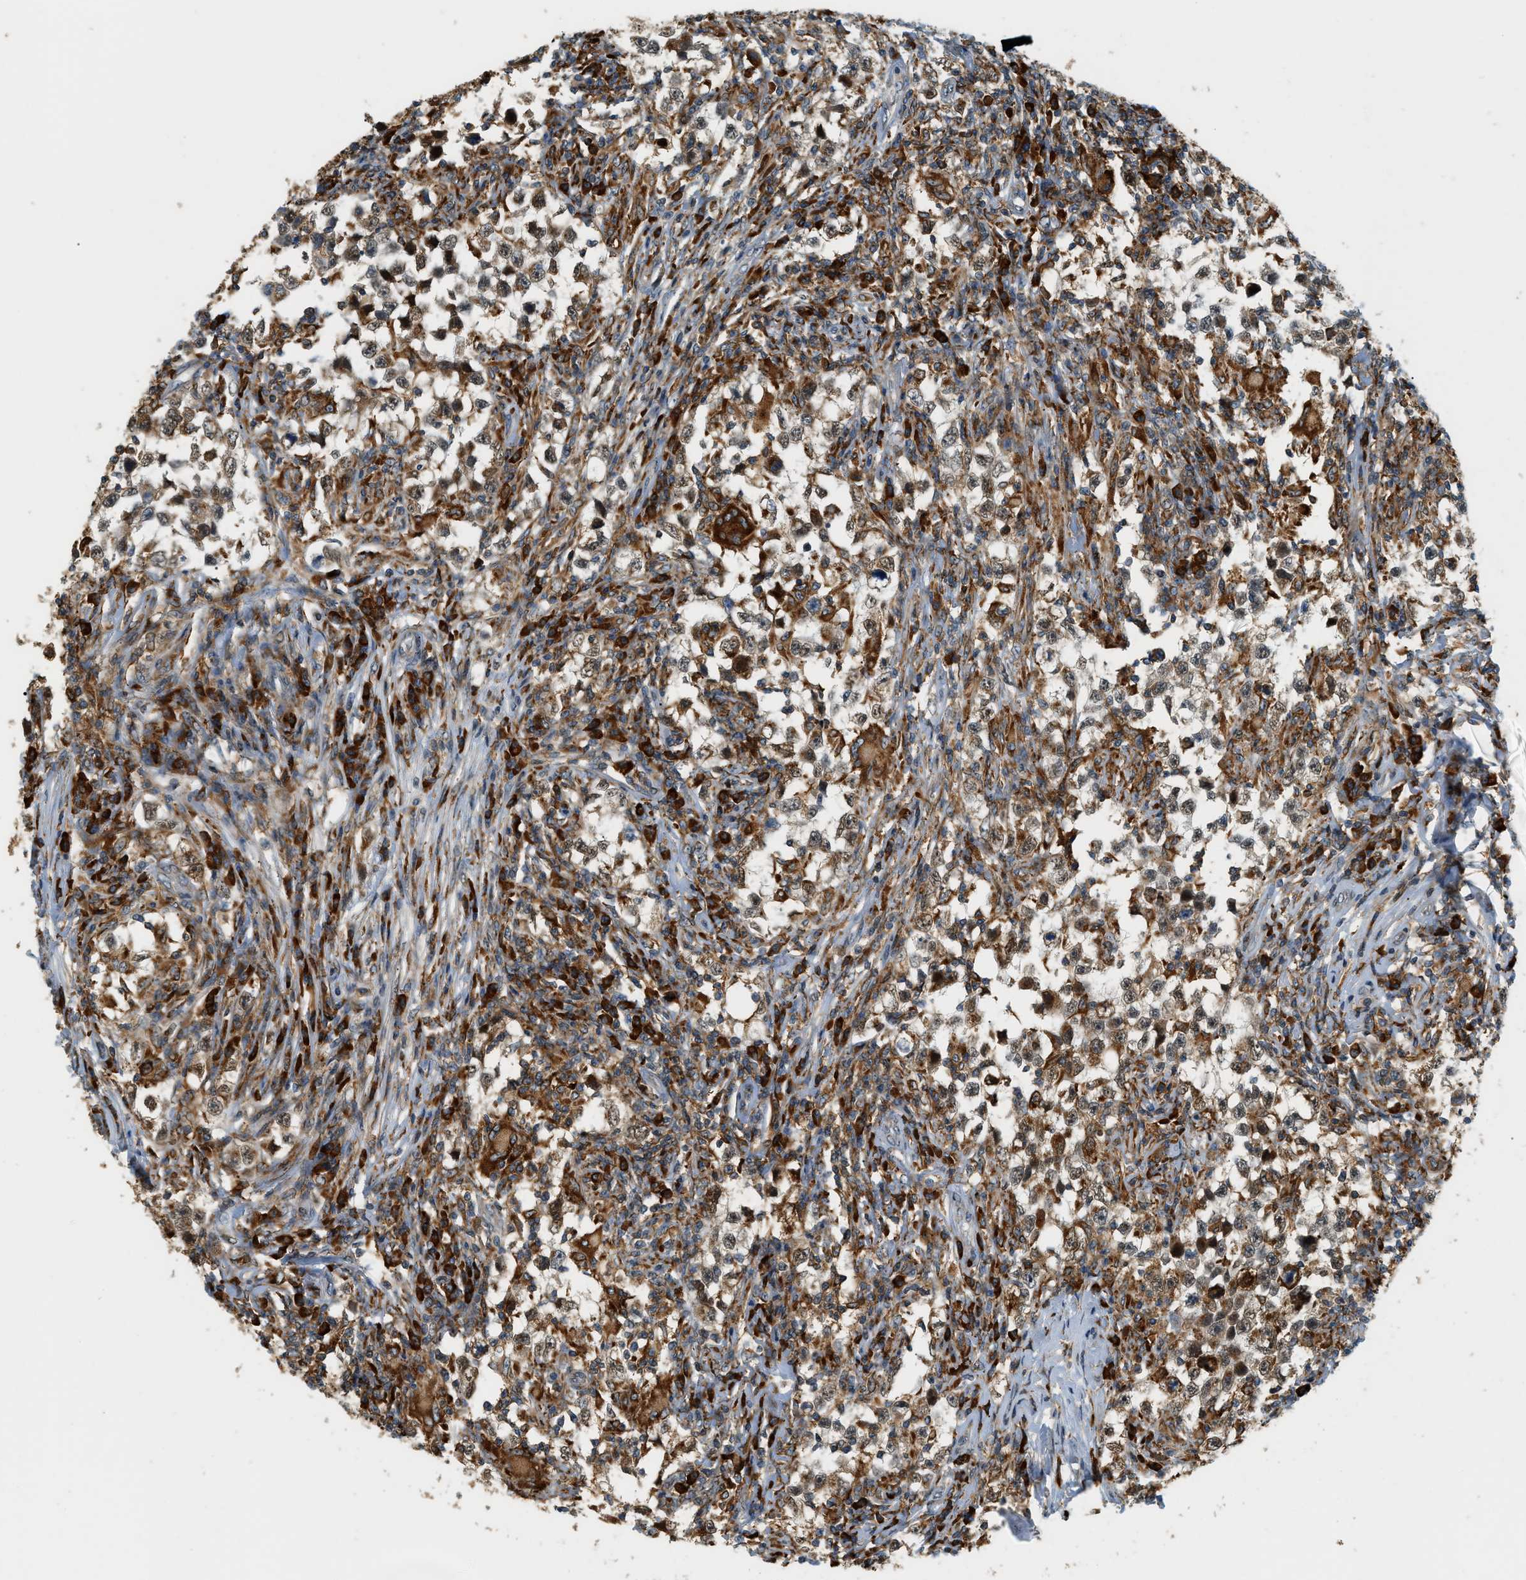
{"staining": {"intensity": "strong", "quantity": "25%-75%", "location": "cytoplasmic/membranous,nuclear"}, "tissue": "testis cancer", "cell_type": "Tumor cells", "image_type": "cancer", "snomed": [{"axis": "morphology", "description": "Carcinoma, Embryonal, NOS"}, {"axis": "topography", "description": "Testis"}], "caption": "DAB immunohistochemical staining of human testis cancer exhibits strong cytoplasmic/membranous and nuclear protein staining in approximately 25%-75% of tumor cells. (Brightfield microscopy of DAB IHC at high magnification).", "gene": "SEMA4D", "patient": {"sex": "male", "age": 21}}